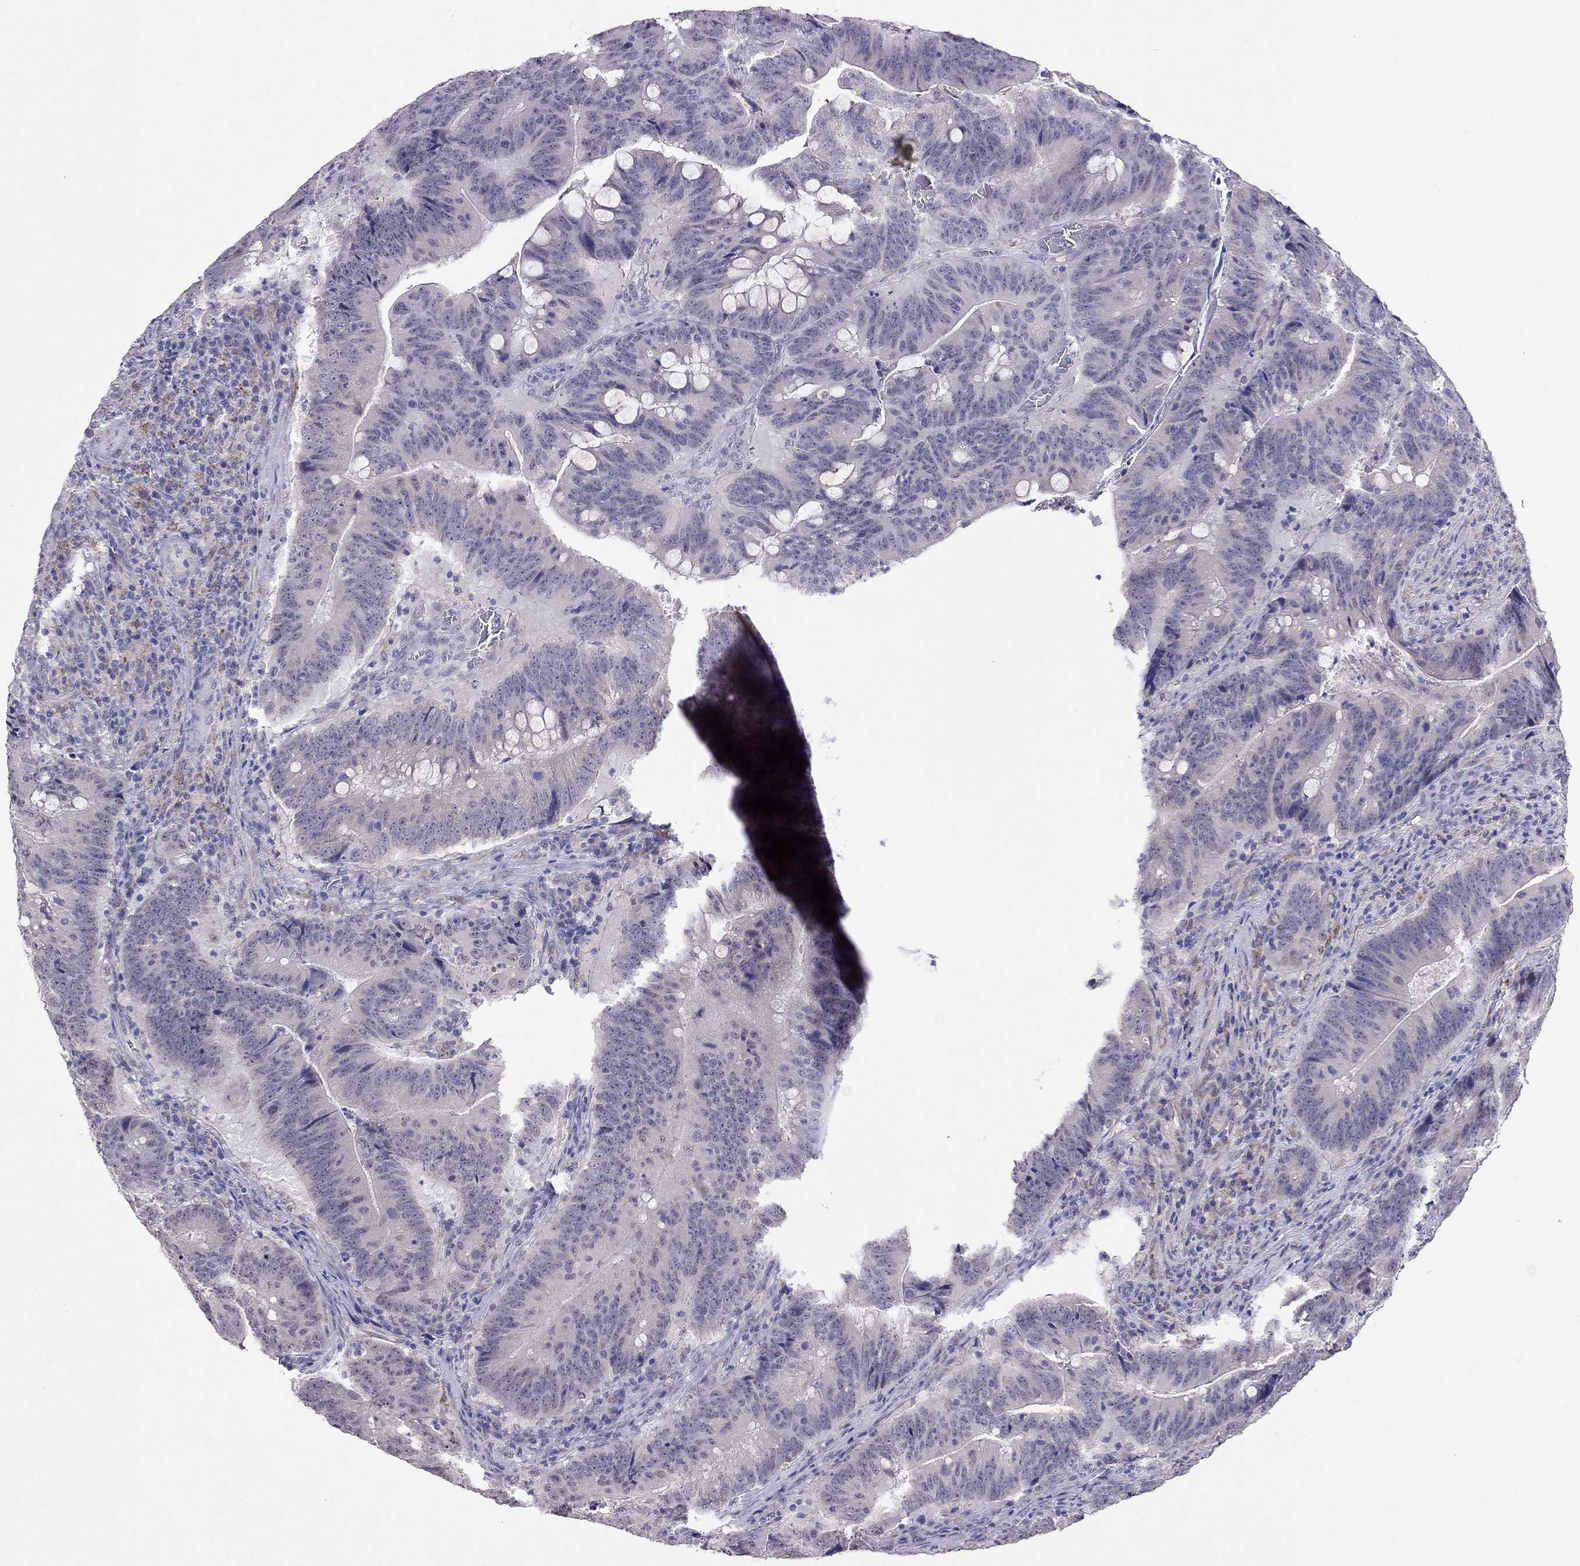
{"staining": {"intensity": "negative", "quantity": "none", "location": "none"}, "tissue": "colorectal cancer", "cell_type": "Tumor cells", "image_type": "cancer", "snomed": [{"axis": "morphology", "description": "Adenocarcinoma, NOS"}, {"axis": "topography", "description": "Colon"}], "caption": "IHC photomicrograph of human colorectal adenocarcinoma stained for a protein (brown), which displays no staining in tumor cells.", "gene": "MYO3B", "patient": {"sex": "female", "age": 87}}